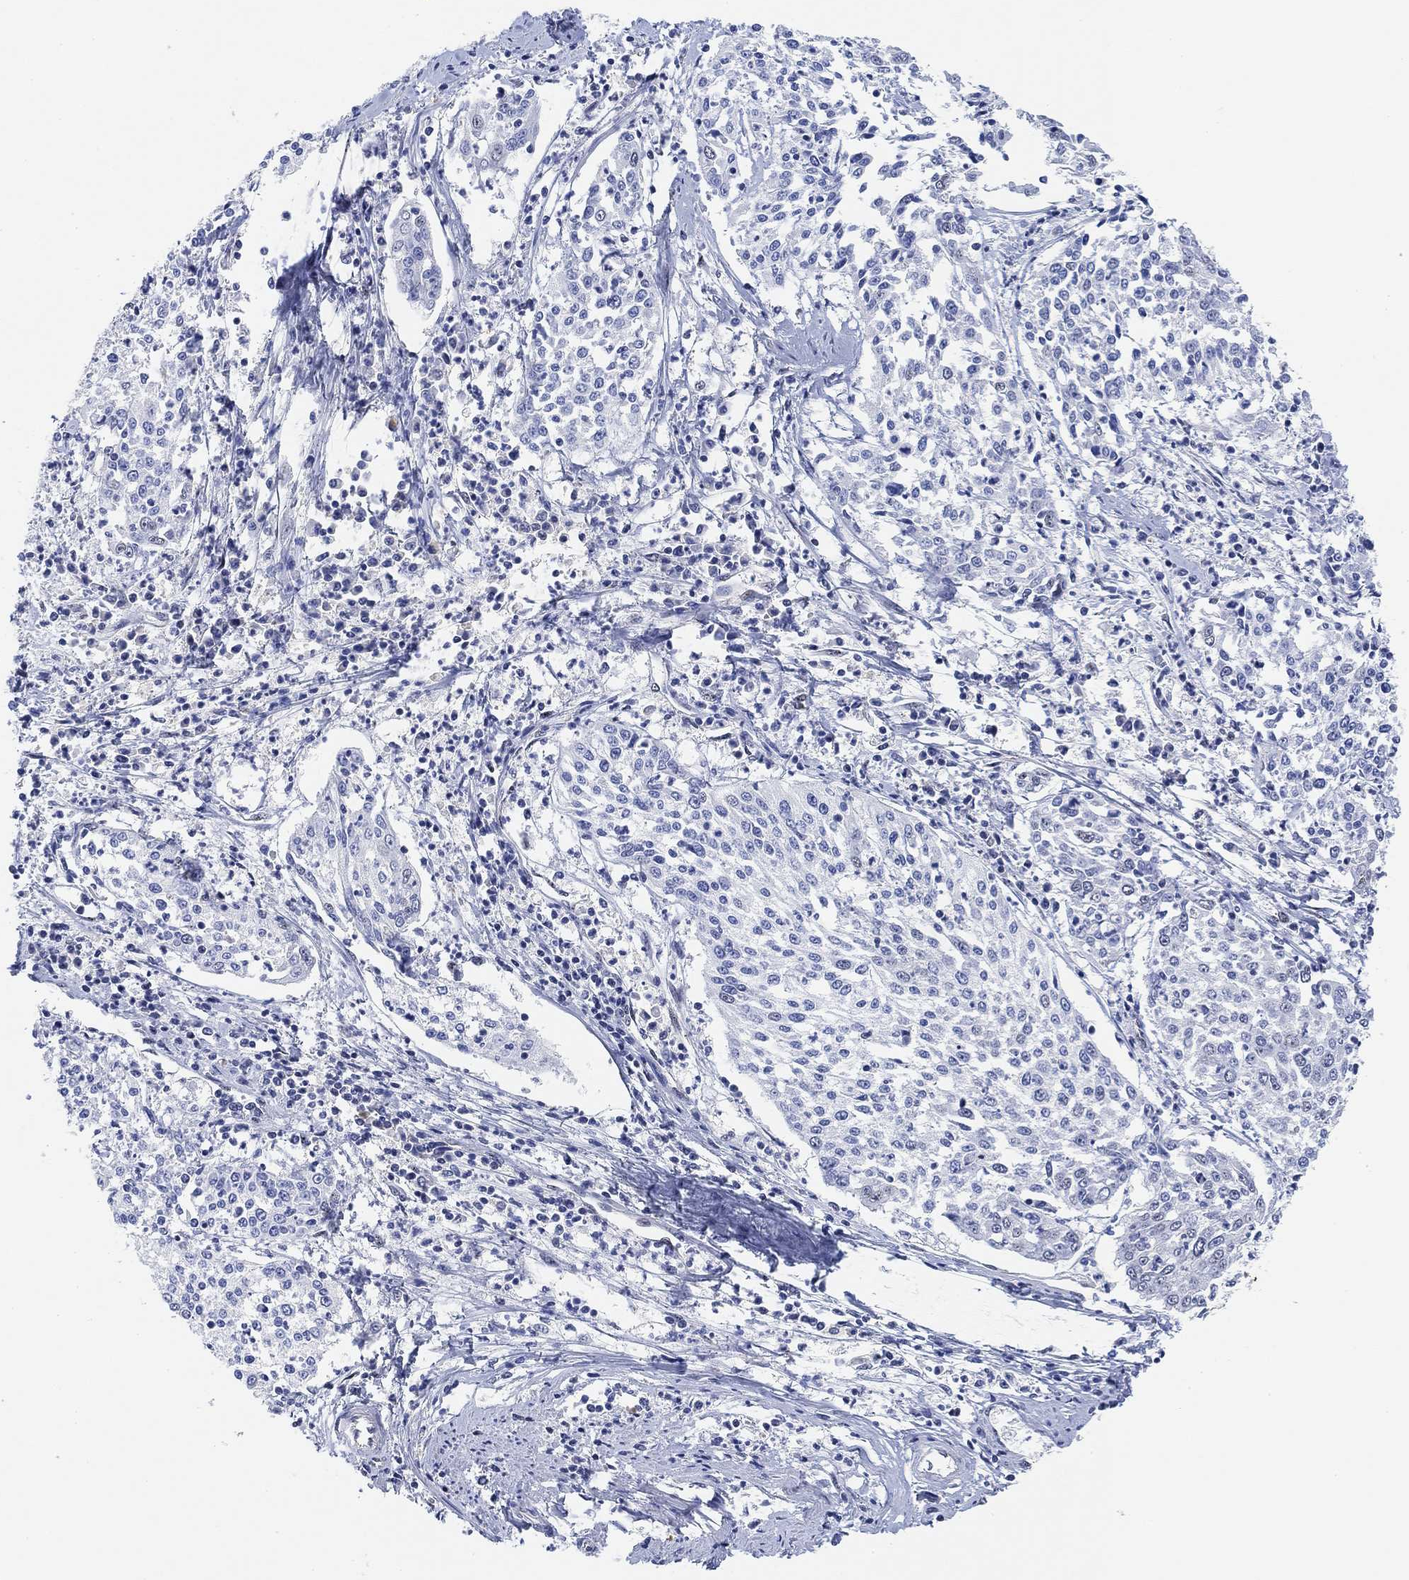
{"staining": {"intensity": "negative", "quantity": "none", "location": "none"}, "tissue": "cervical cancer", "cell_type": "Tumor cells", "image_type": "cancer", "snomed": [{"axis": "morphology", "description": "Squamous cell carcinoma, NOS"}, {"axis": "topography", "description": "Cervix"}], "caption": "An immunohistochemistry (IHC) micrograph of cervical squamous cell carcinoma is shown. There is no staining in tumor cells of cervical squamous cell carcinoma. (Stains: DAB immunohistochemistry with hematoxylin counter stain, Microscopy: brightfield microscopy at high magnification).", "gene": "PAX6", "patient": {"sex": "female", "age": 41}}